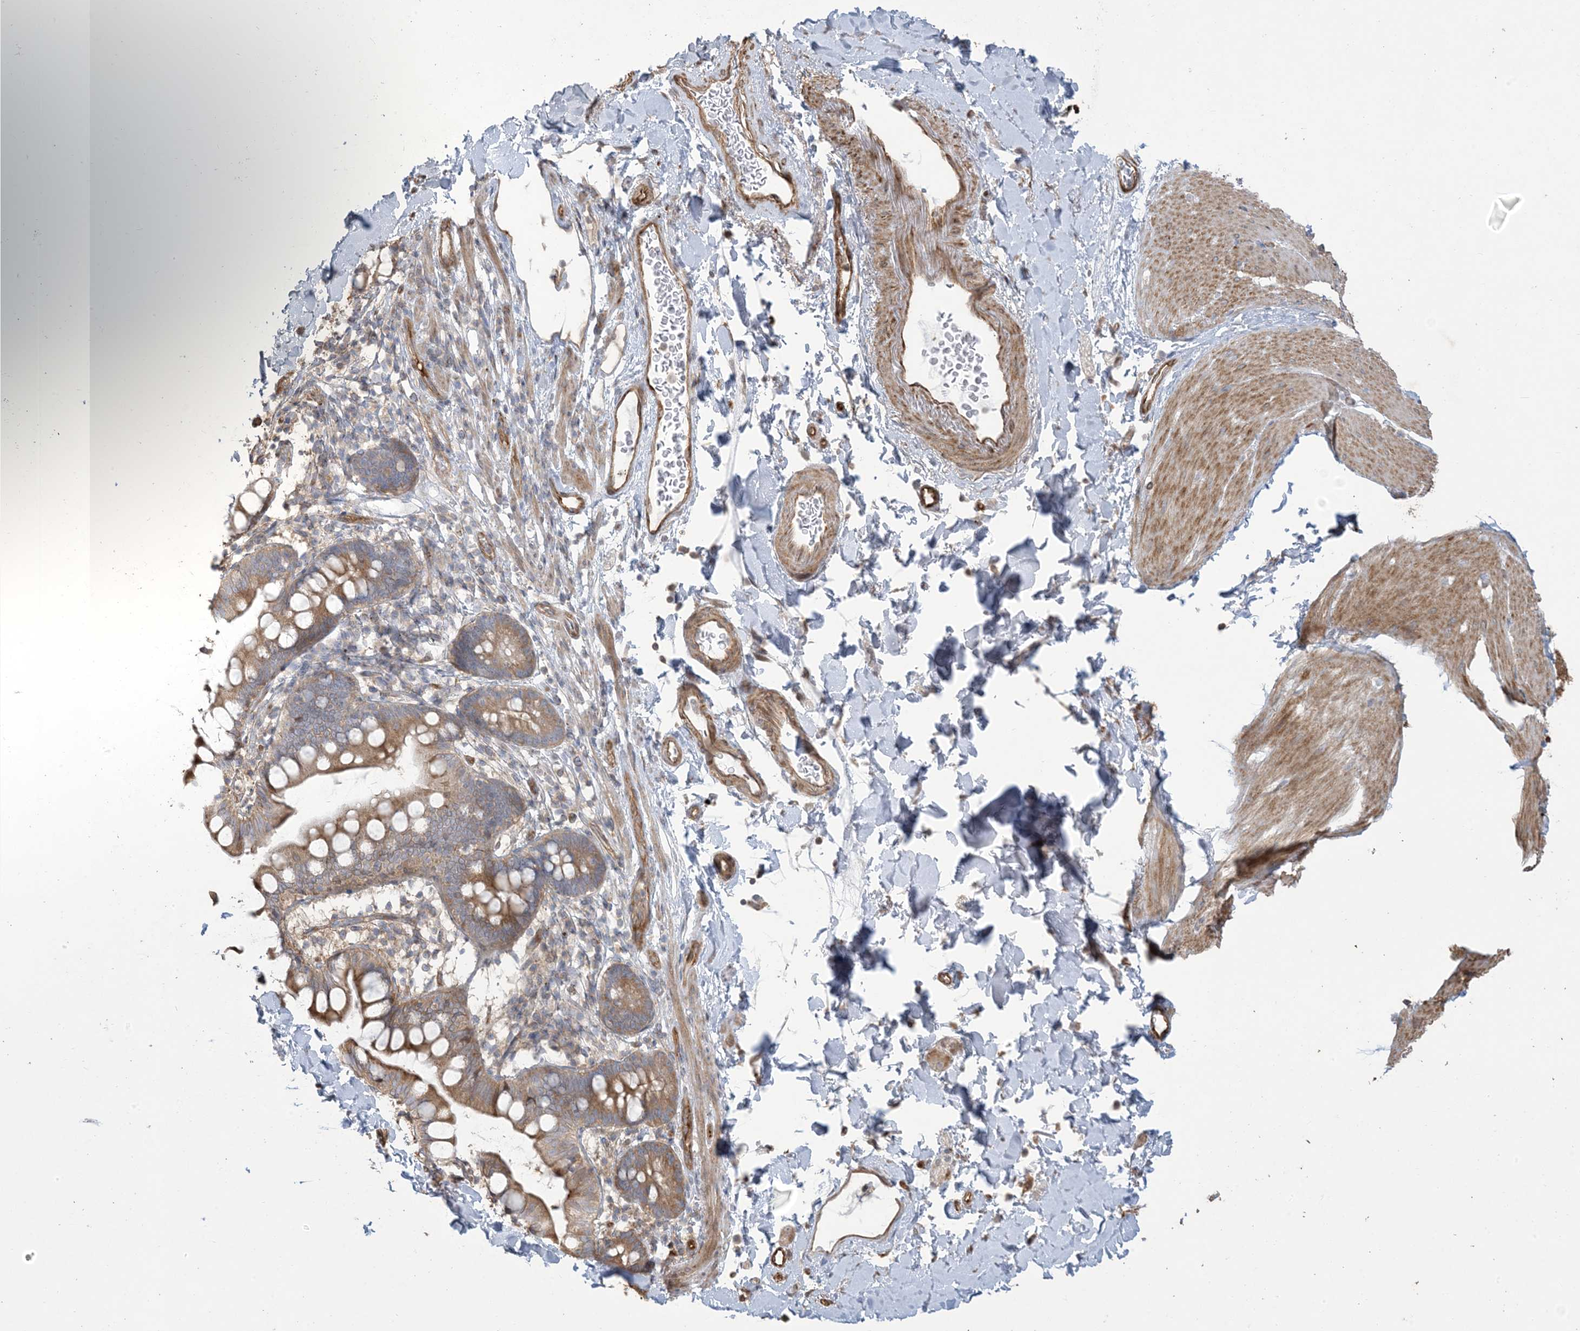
{"staining": {"intensity": "moderate", "quantity": ">75%", "location": "cytoplasmic/membranous"}, "tissue": "smooth muscle", "cell_type": "Smooth muscle cells", "image_type": "normal", "snomed": [{"axis": "morphology", "description": "Normal tissue, NOS"}, {"axis": "topography", "description": "Smooth muscle"}, {"axis": "topography", "description": "Small intestine"}], "caption": "Protein expression analysis of benign smooth muscle shows moderate cytoplasmic/membranous positivity in about >75% of smooth muscle cells.", "gene": "KLHL18", "patient": {"sex": "female", "age": 84}}